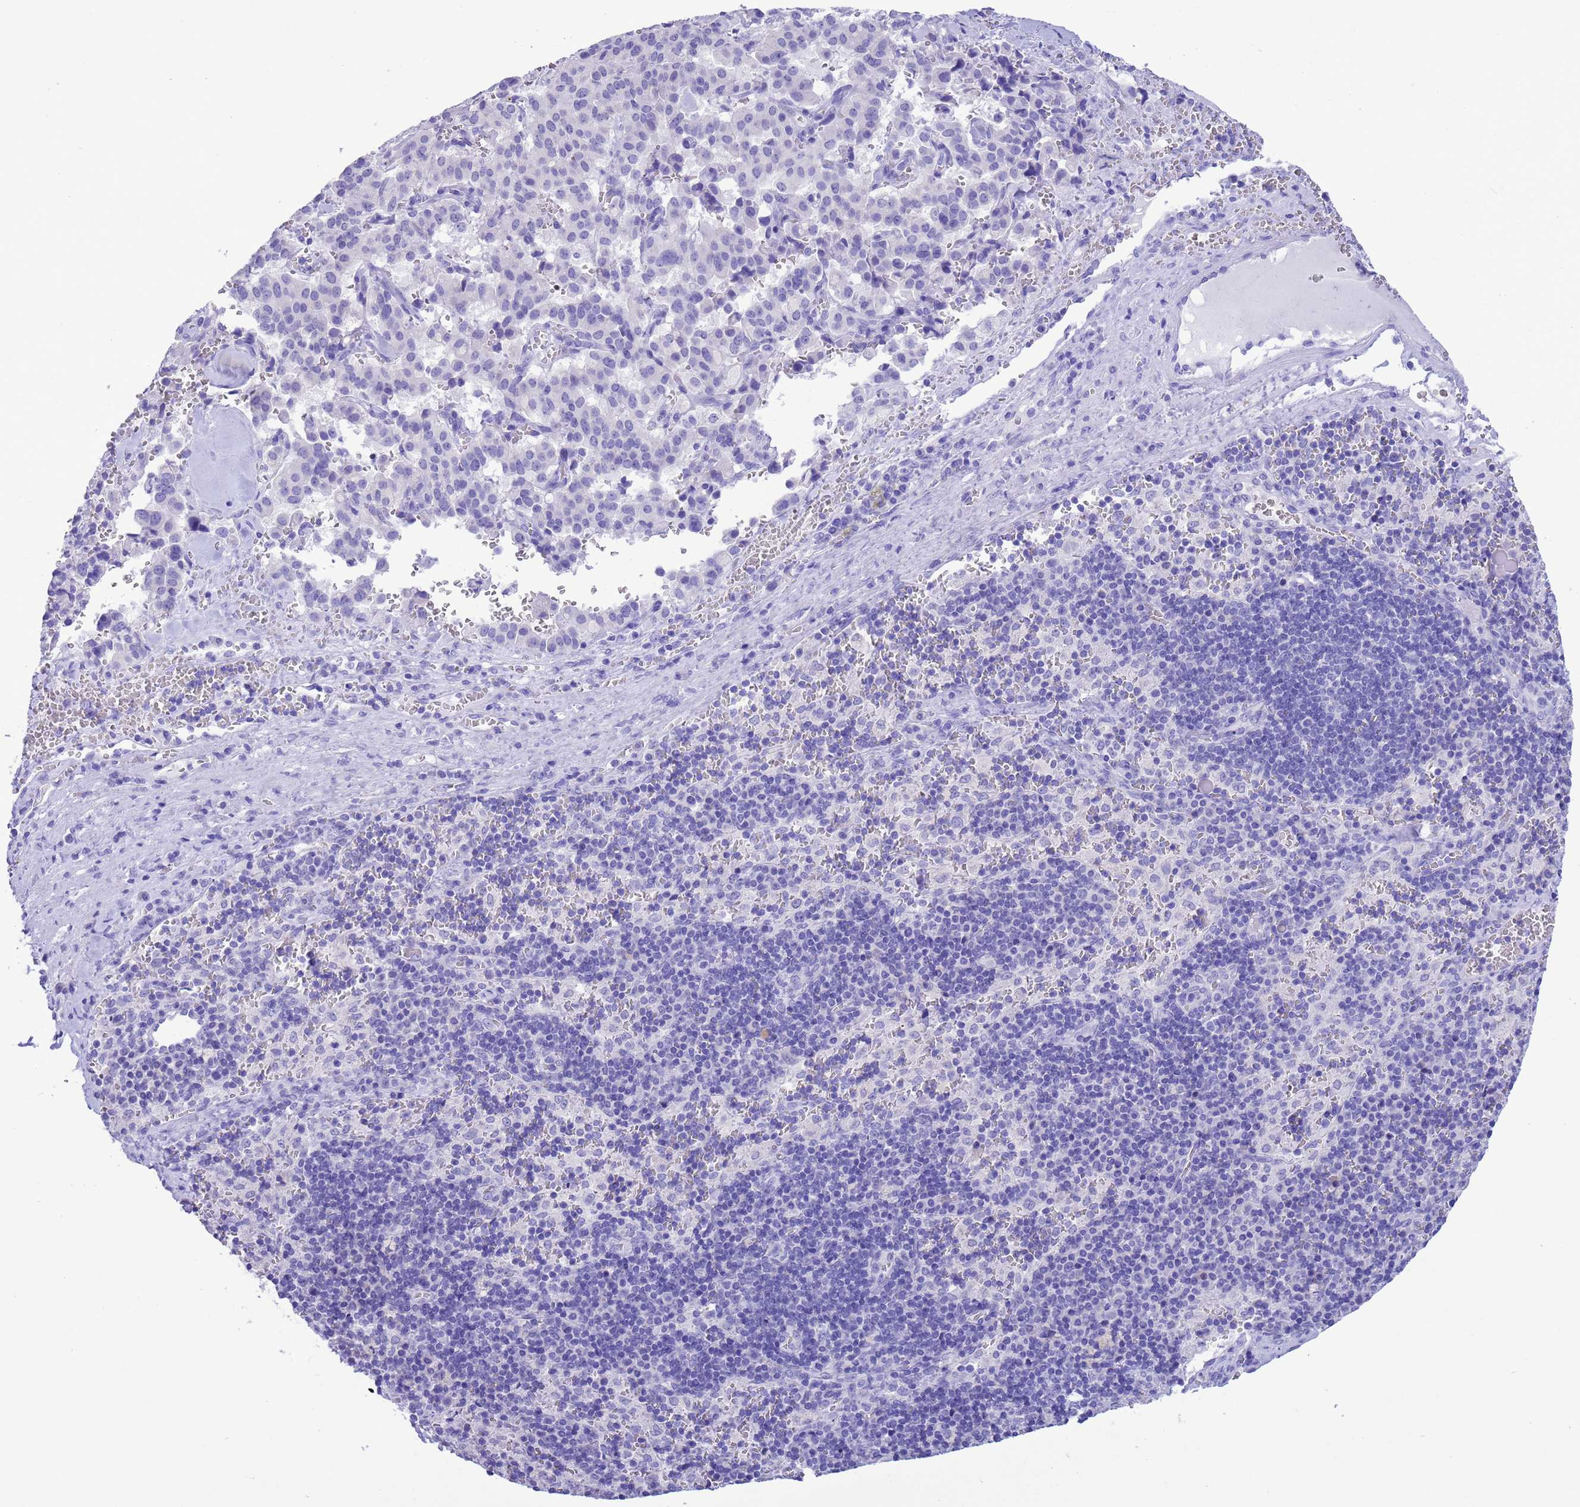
{"staining": {"intensity": "negative", "quantity": "none", "location": "none"}, "tissue": "pancreatic cancer", "cell_type": "Tumor cells", "image_type": "cancer", "snomed": [{"axis": "morphology", "description": "Adenocarcinoma, NOS"}, {"axis": "topography", "description": "Pancreas"}], "caption": "Image shows no significant protein staining in tumor cells of adenocarcinoma (pancreatic).", "gene": "GSTM1", "patient": {"sex": "male", "age": 65}}